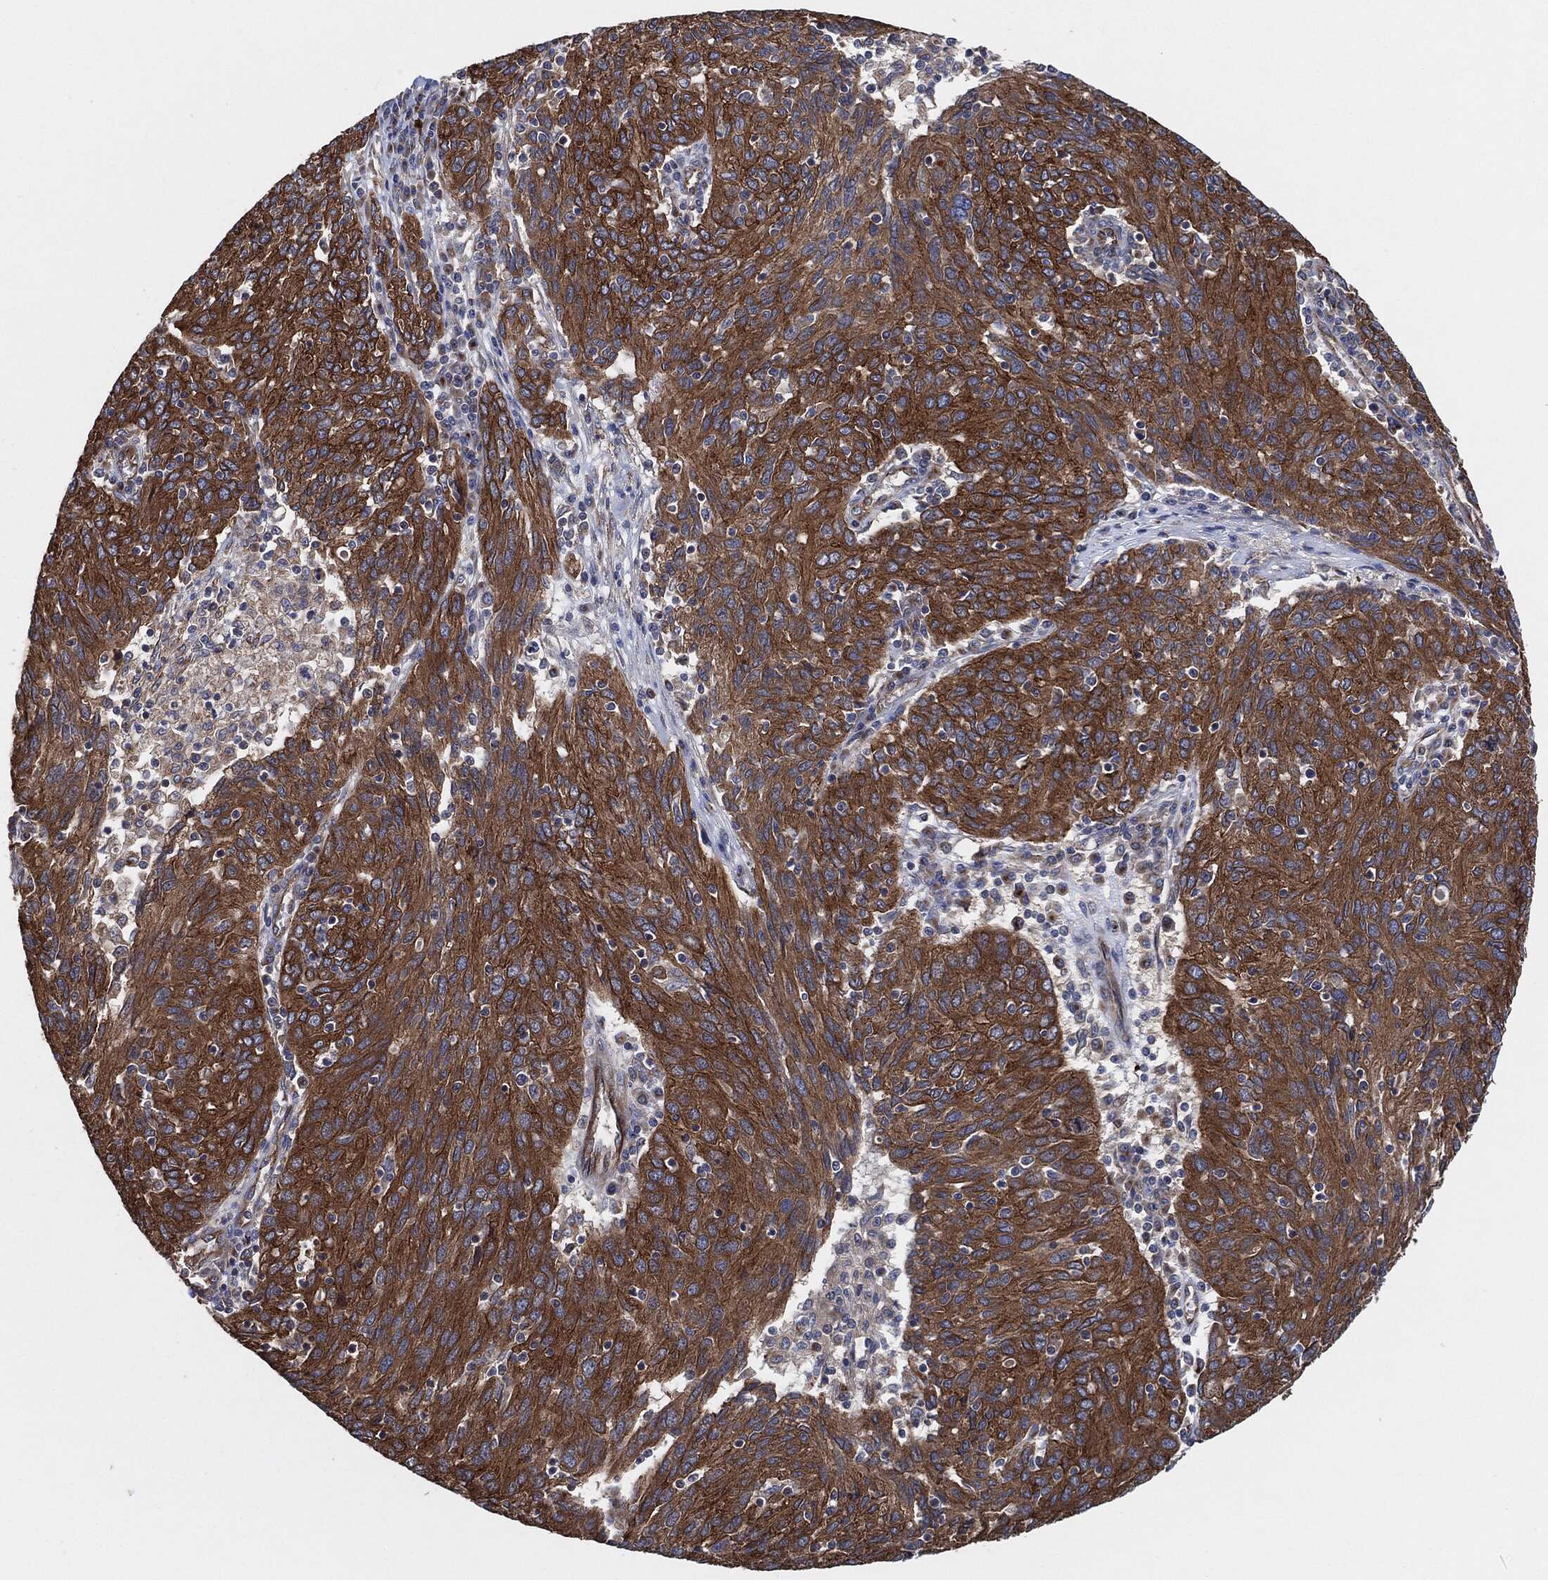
{"staining": {"intensity": "strong", "quantity": ">75%", "location": "cytoplasmic/membranous"}, "tissue": "ovarian cancer", "cell_type": "Tumor cells", "image_type": "cancer", "snomed": [{"axis": "morphology", "description": "Carcinoma, endometroid"}, {"axis": "topography", "description": "Ovary"}], "caption": "Immunohistochemical staining of endometroid carcinoma (ovarian) displays high levels of strong cytoplasmic/membranous protein staining in about >75% of tumor cells.", "gene": "CTNNA1", "patient": {"sex": "female", "age": 50}}